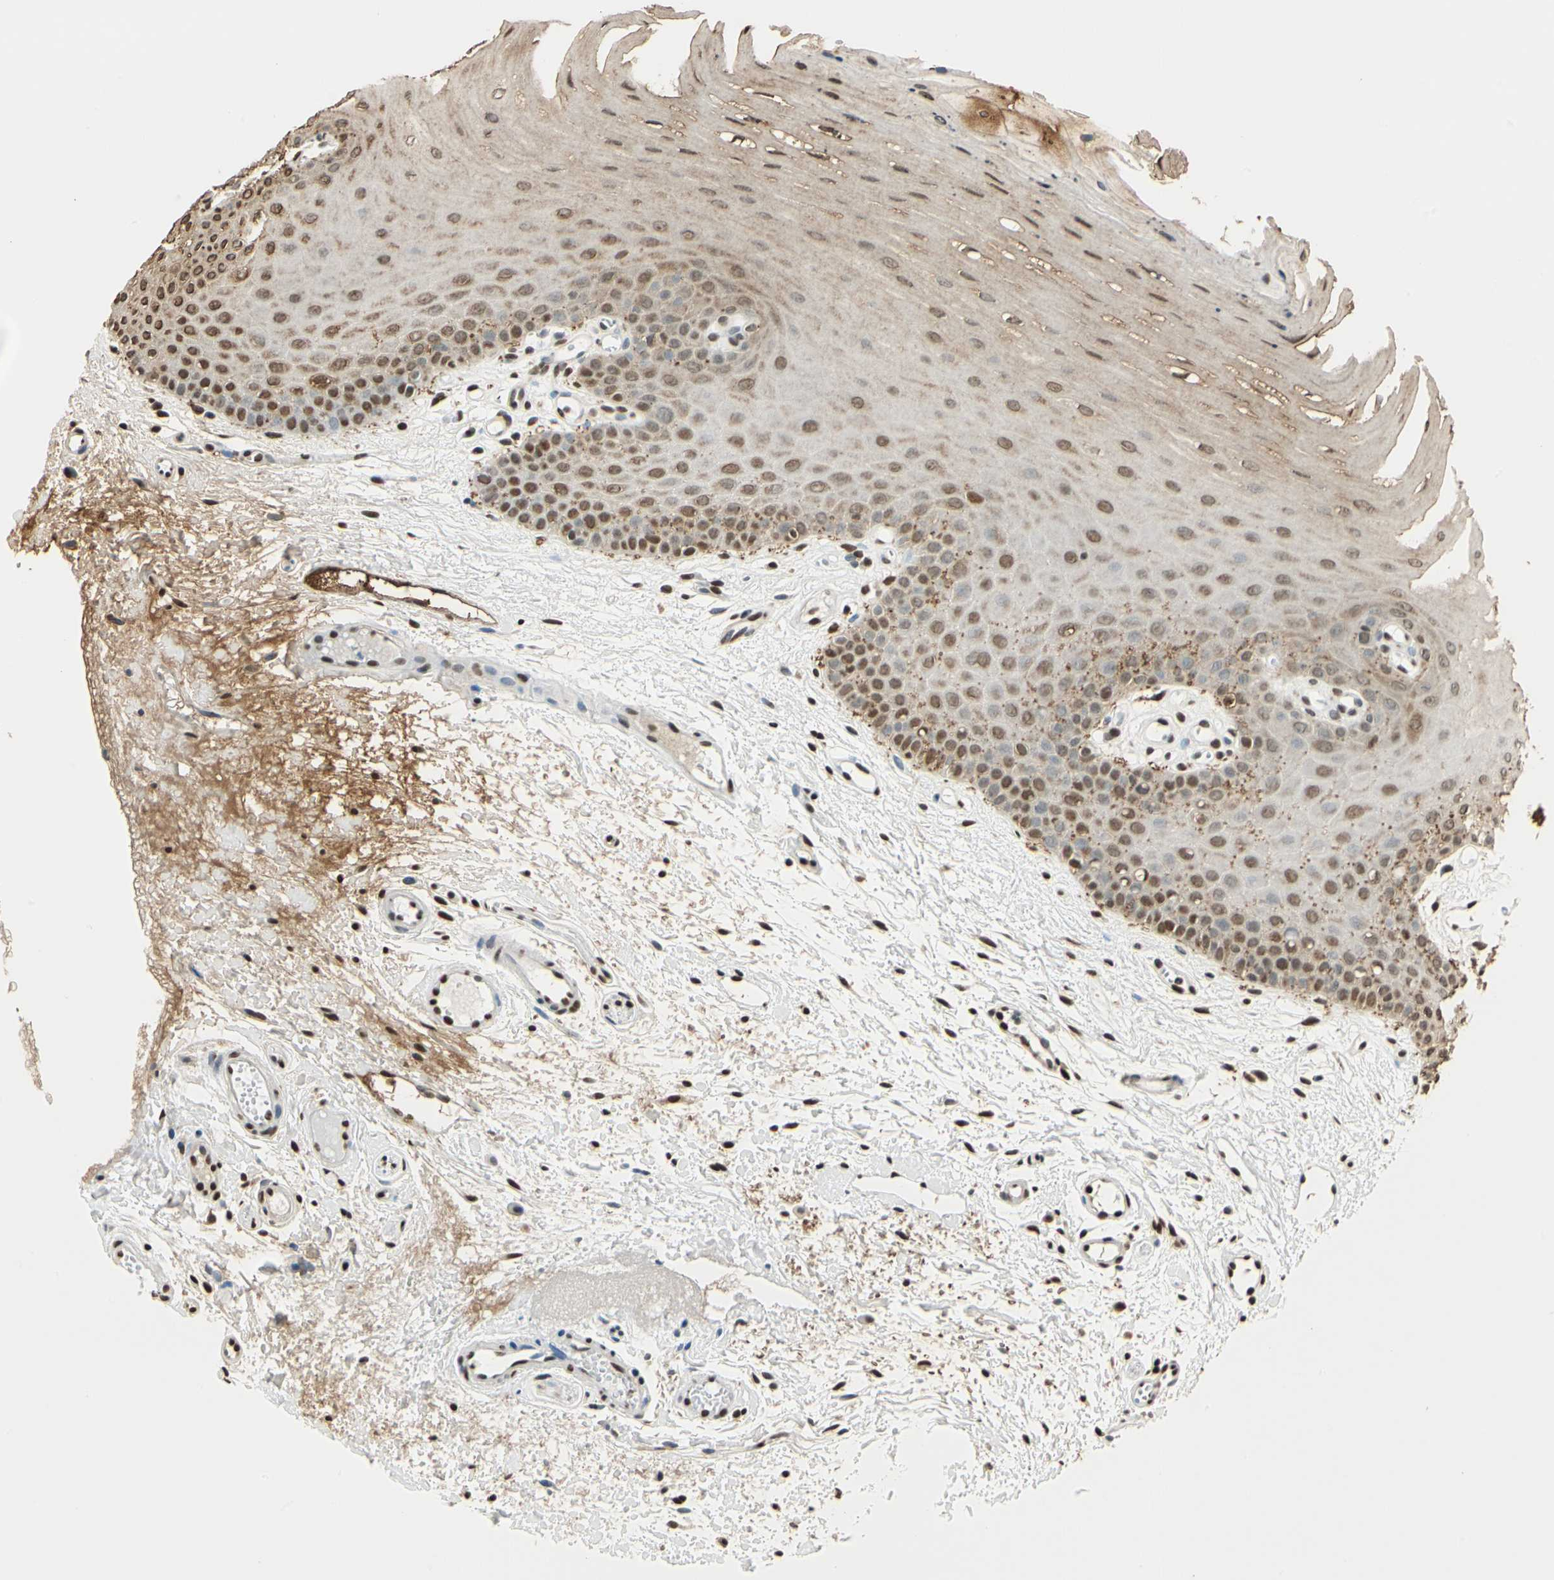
{"staining": {"intensity": "moderate", "quantity": "25%-75%", "location": "cytoplasmic/membranous,nuclear"}, "tissue": "oral mucosa", "cell_type": "Squamous epithelial cells", "image_type": "normal", "snomed": [{"axis": "morphology", "description": "Normal tissue, NOS"}, {"axis": "topography", "description": "Oral tissue"}], "caption": "Squamous epithelial cells display medium levels of moderate cytoplasmic/membranous,nuclear positivity in about 25%-75% of cells in benign oral mucosa. (DAB (3,3'-diaminobenzidine) = brown stain, brightfield microscopy at high magnification).", "gene": "FANCG", "patient": {"sex": "female", "age": 54}}